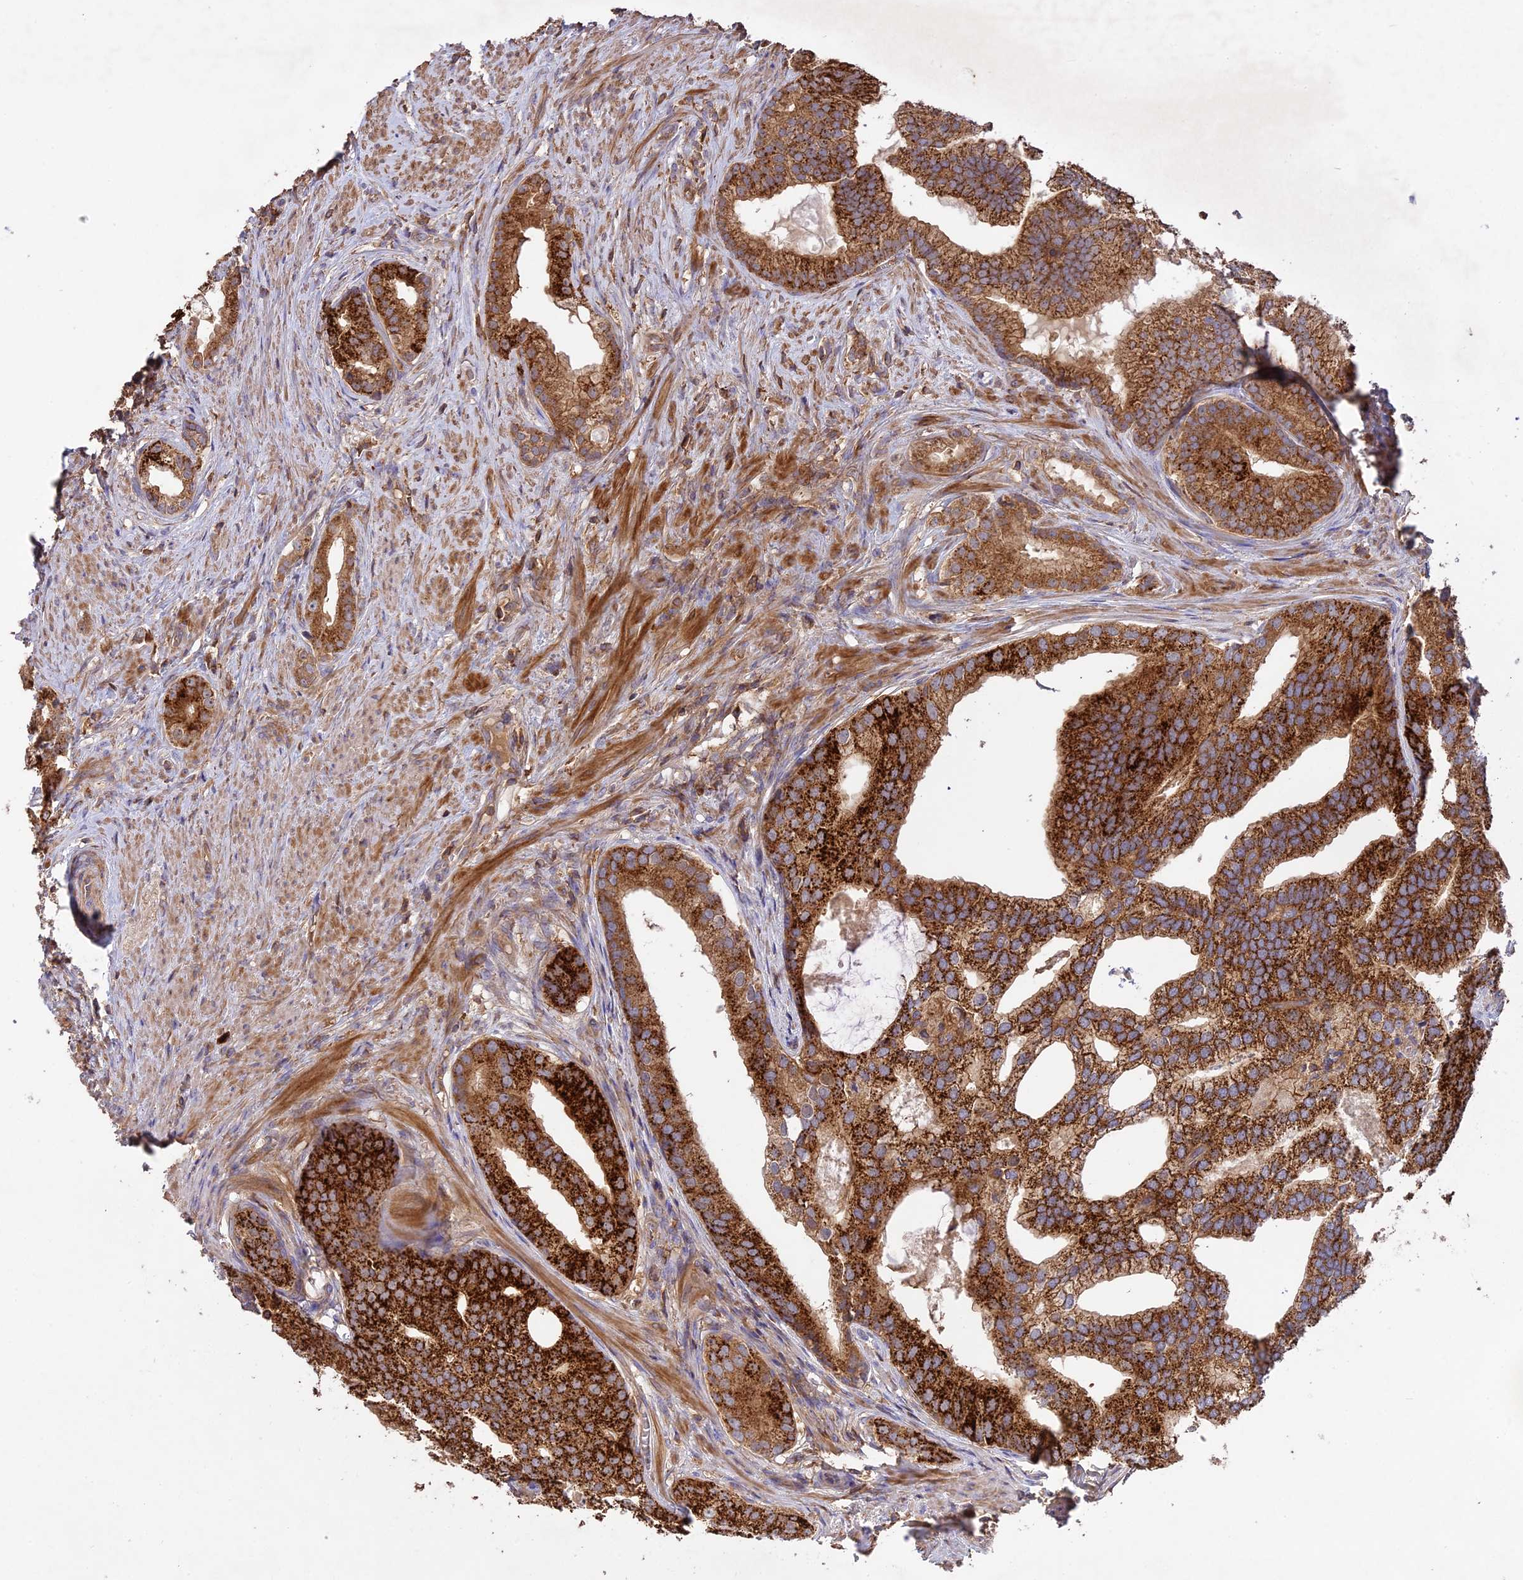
{"staining": {"intensity": "strong", "quantity": ">75%", "location": "cytoplasmic/membranous"}, "tissue": "prostate cancer", "cell_type": "Tumor cells", "image_type": "cancer", "snomed": [{"axis": "morphology", "description": "Adenocarcinoma, Low grade"}, {"axis": "topography", "description": "Prostate"}], "caption": "Strong cytoplasmic/membranous expression for a protein is seen in approximately >75% of tumor cells of adenocarcinoma (low-grade) (prostate) using immunohistochemistry (IHC).", "gene": "NUDT8", "patient": {"sex": "male", "age": 71}}